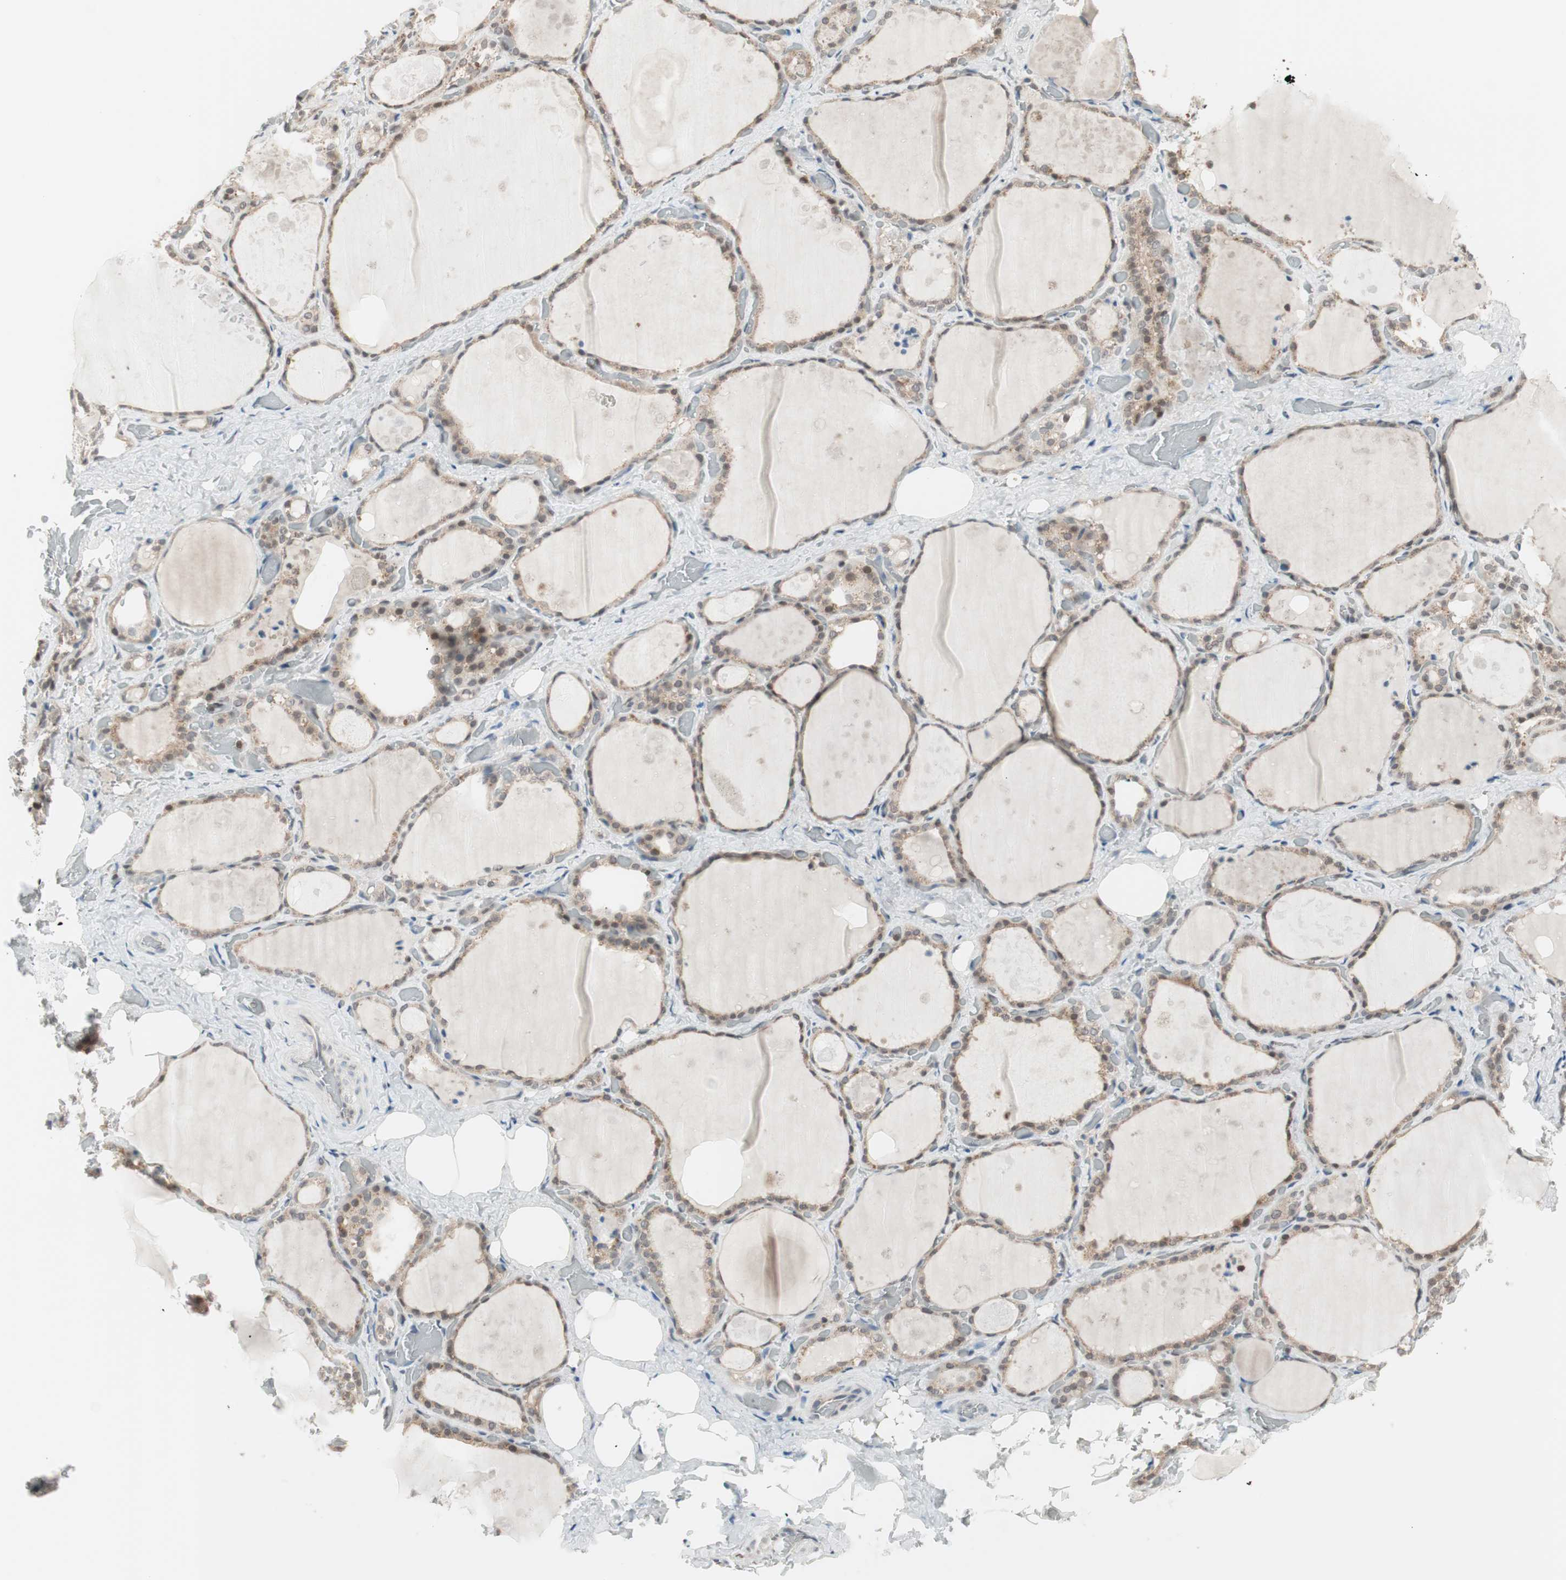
{"staining": {"intensity": "moderate", "quantity": "25%-75%", "location": "cytoplasmic/membranous,nuclear"}, "tissue": "thyroid gland", "cell_type": "Glandular cells", "image_type": "normal", "snomed": [{"axis": "morphology", "description": "Normal tissue, NOS"}, {"axis": "topography", "description": "Thyroid gland"}], "caption": "Immunohistochemical staining of unremarkable human thyroid gland demonstrates 25%-75% levels of moderate cytoplasmic/membranous,nuclear protein staining in approximately 25%-75% of glandular cells.", "gene": "UBE2I", "patient": {"sex": "male", "age": 61}}